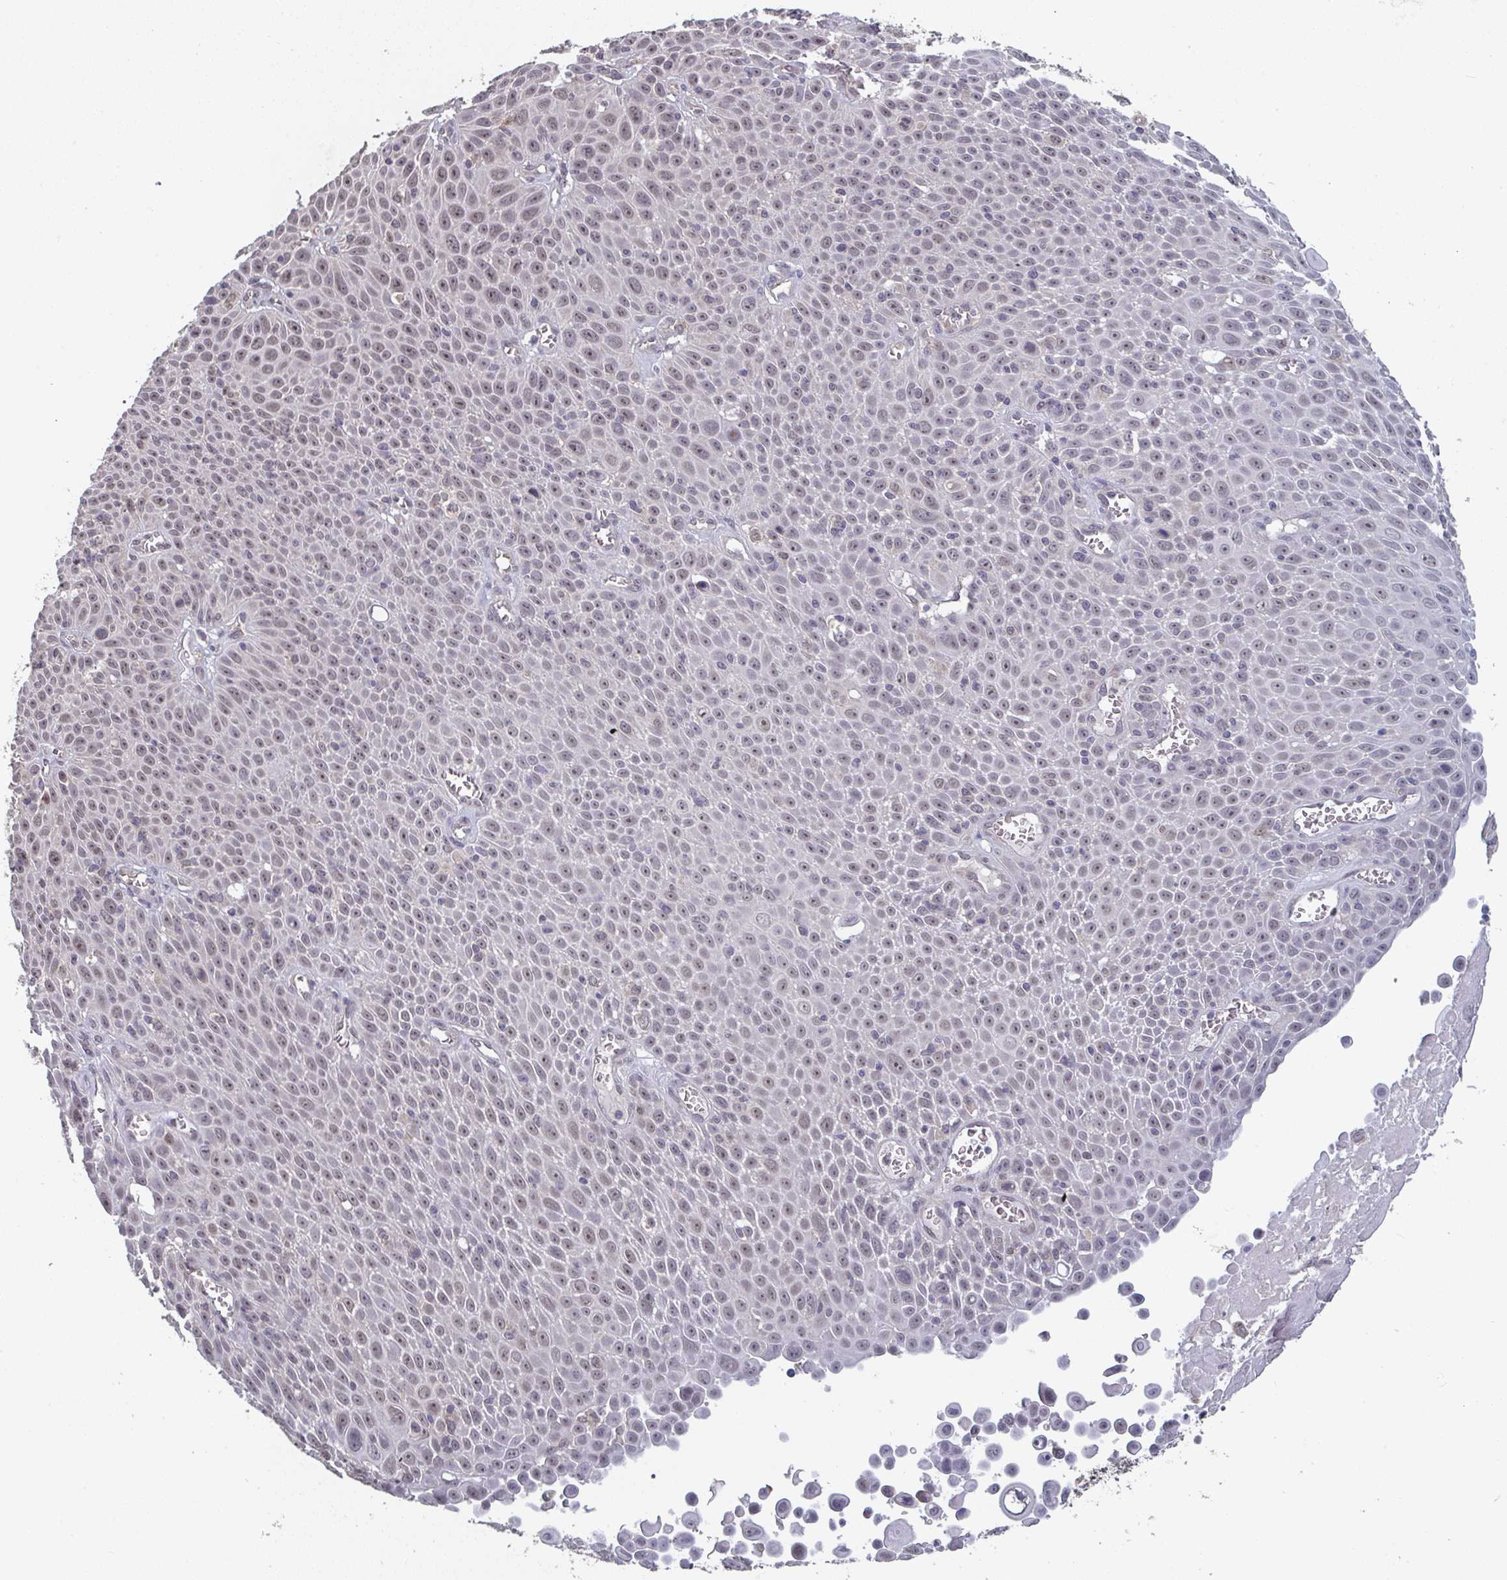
{"staining": {"intensity": "weak", "quantity": "25%-75%", "location": "nuclear"}, "tissue": "lung cancer", "cell_type": "Tumor cells", "image_type": "cancer", "snomed": [{"axis": "morphology", "description": "Squamous cell carcinoma, NOS"}, {"axis": "morphology", "description": "Squamous cell carcinoma, metastatic, NOS"}, {"axis": "topography", "description": "Lymph node"}, {"axis": "topography", "description": "Lung"}], "caption": "Brown immunohistochemical staining in human lung cancer (metastatic squamous cell carcinoma) reveals weak nuclear expression in about 25%-75% of tumor cells.", "gene": "LIX1", "patient": {"sex": "female", "age": 62}}